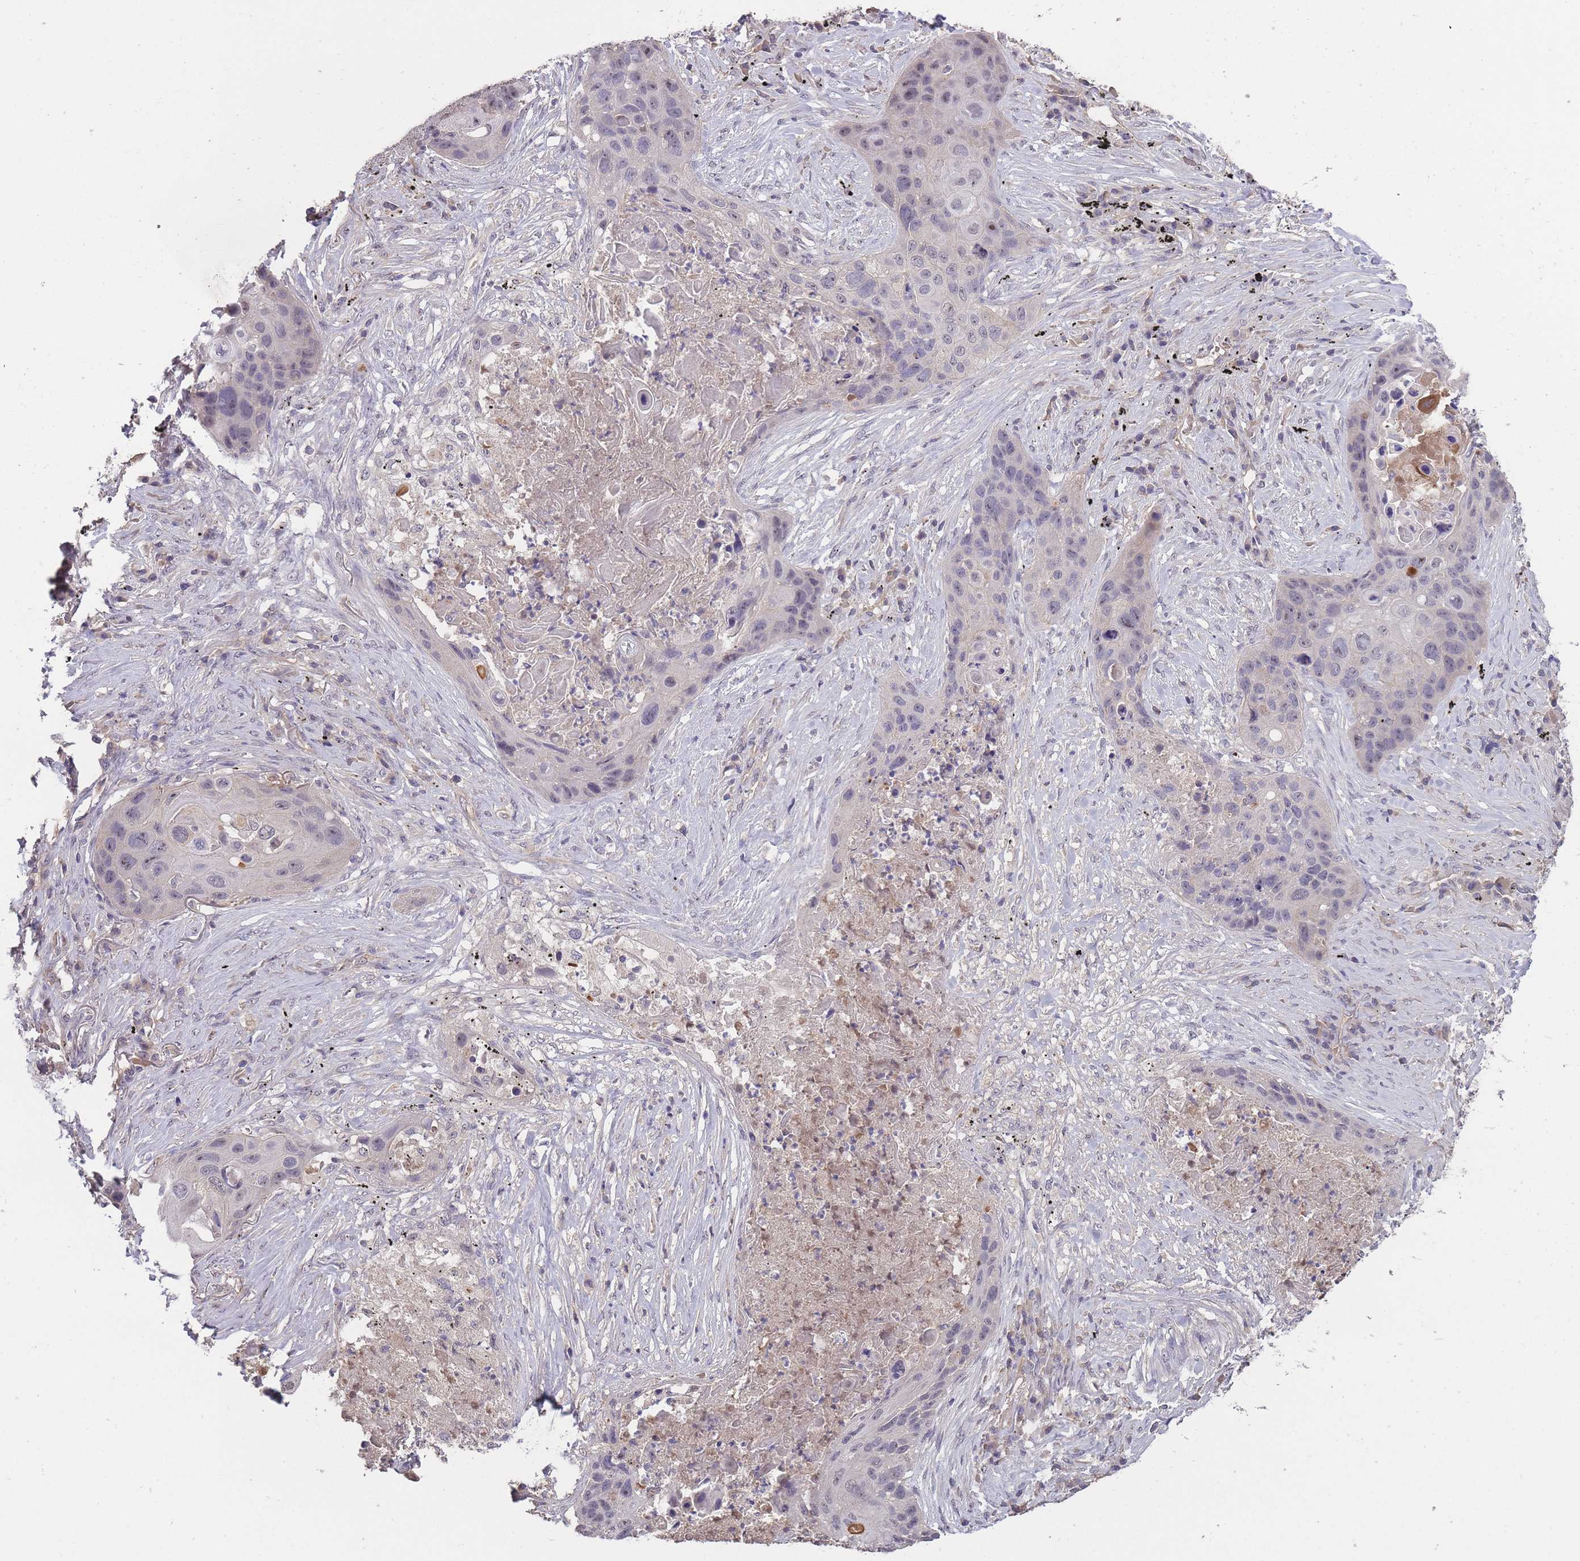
{"staining": {"intensity": "negative", "quantity": "none", "location": "none"}, "tissue": "lung cancer", "cell_type": "Tumor cells", "image_type": "cancer", "snomed": [{"axis": "morphology", "description": "Squamous cell carcinoma, NOS"}, {"axis": "topography", "description": "Lung"}], "caption": "Tumor cells are negative for brown protein staining in lung cancer. (DAB (3,3'-diaminobenzidine) immunohistochemistry (IHC) visualized using brightfield microscopy, high magnification).", "gene": "KIAA1755", "patient": {"sex": "female", "age": 63}}